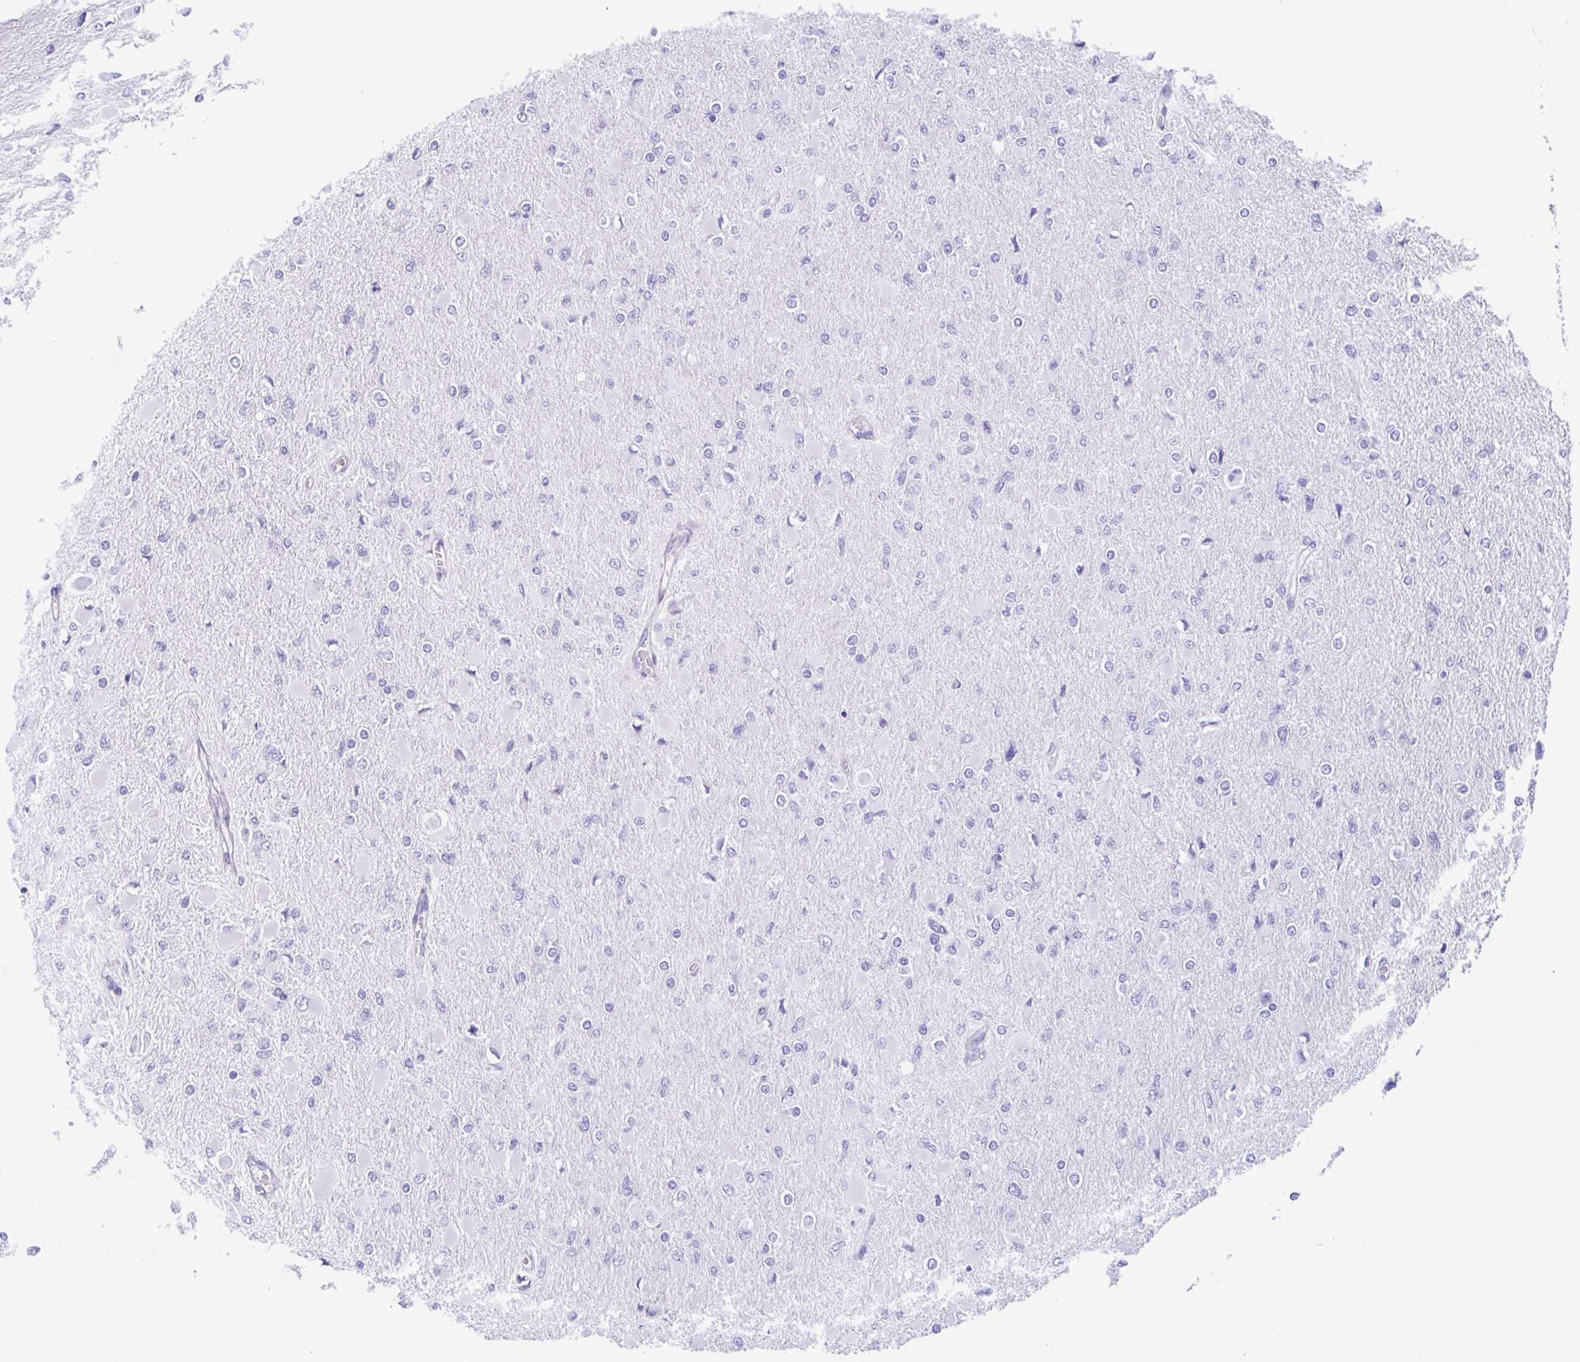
{"staining": {"intensity": "negative", "quantity": "none", "location": "none"}, "tissue": "glioma", "cell_type": "Tumor cells", "image_type": "cancer", "snomed": [{"axis": "morphology", "description": "Glioma, malignant, High grade"}, {"axis": "topography", "description": "Cerebral cortex"}], "caption": "There is no significant staining in tumor cells of glioma.", "gene": "CYP11B1", "patient": {"sex": "female", "age": 36}}